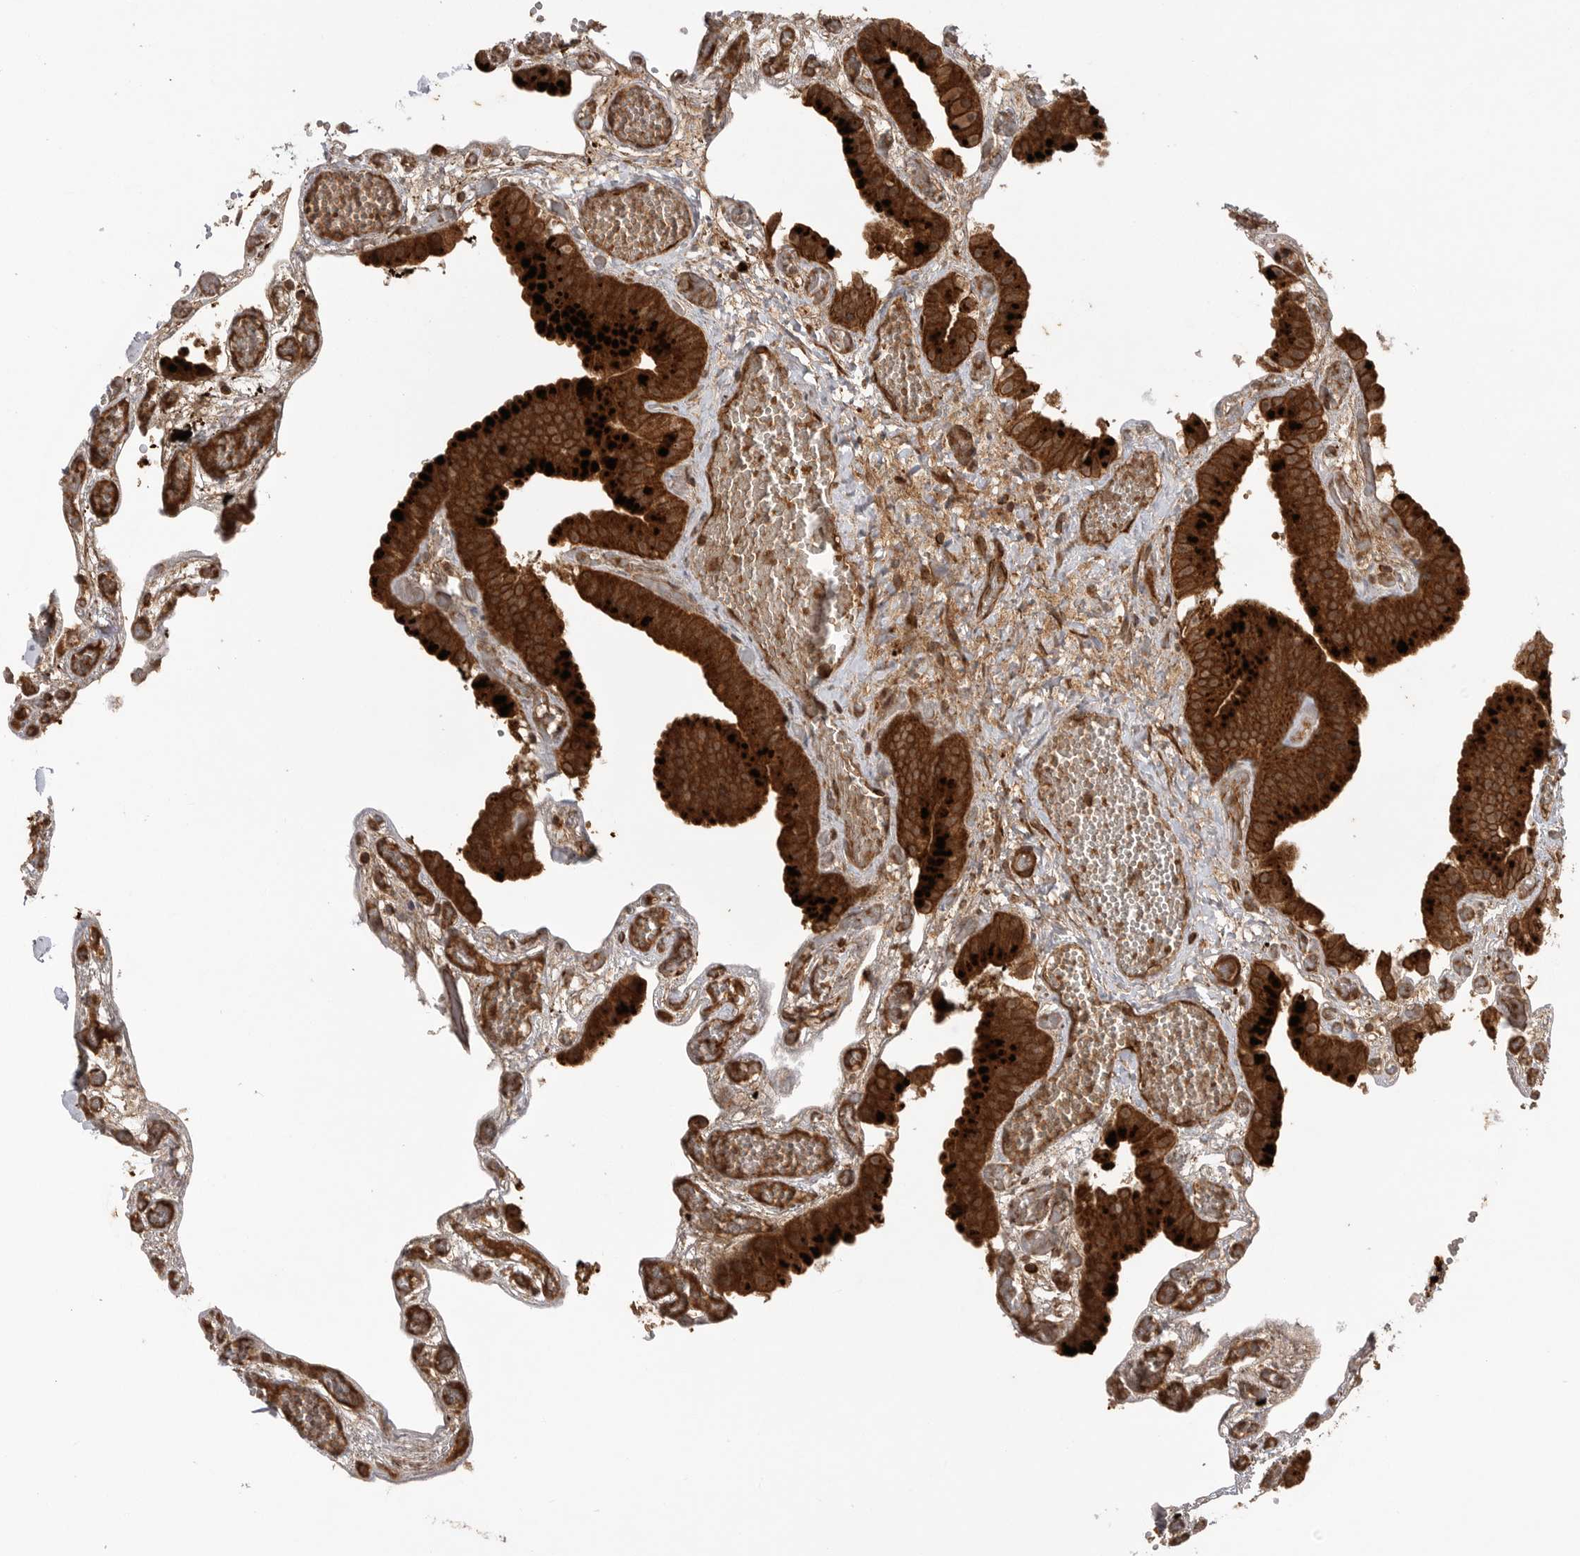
{"staining": {"intensity": "strong", "quantity": ">75%", "location": "cytoplasmic/membranous"}, "tissue": "gallbladder", "cell_type": "Glandular cells", "image_type": "normal", "snomed": [{"axis": "morphology", "description": "Normal tissue, NOS"}, {"axis": "topography", "description": "Gallbladder"}], "caption": "This histopathology image demonstrates immunohistochemistry (IHC) staining of unremarkable human gallbladder, with high strong cytoplasmic/membranous expression in approximately >75% of glandular cells.", "gene": "PRDX4", "patient": {"sex": "female", "age": 64}}